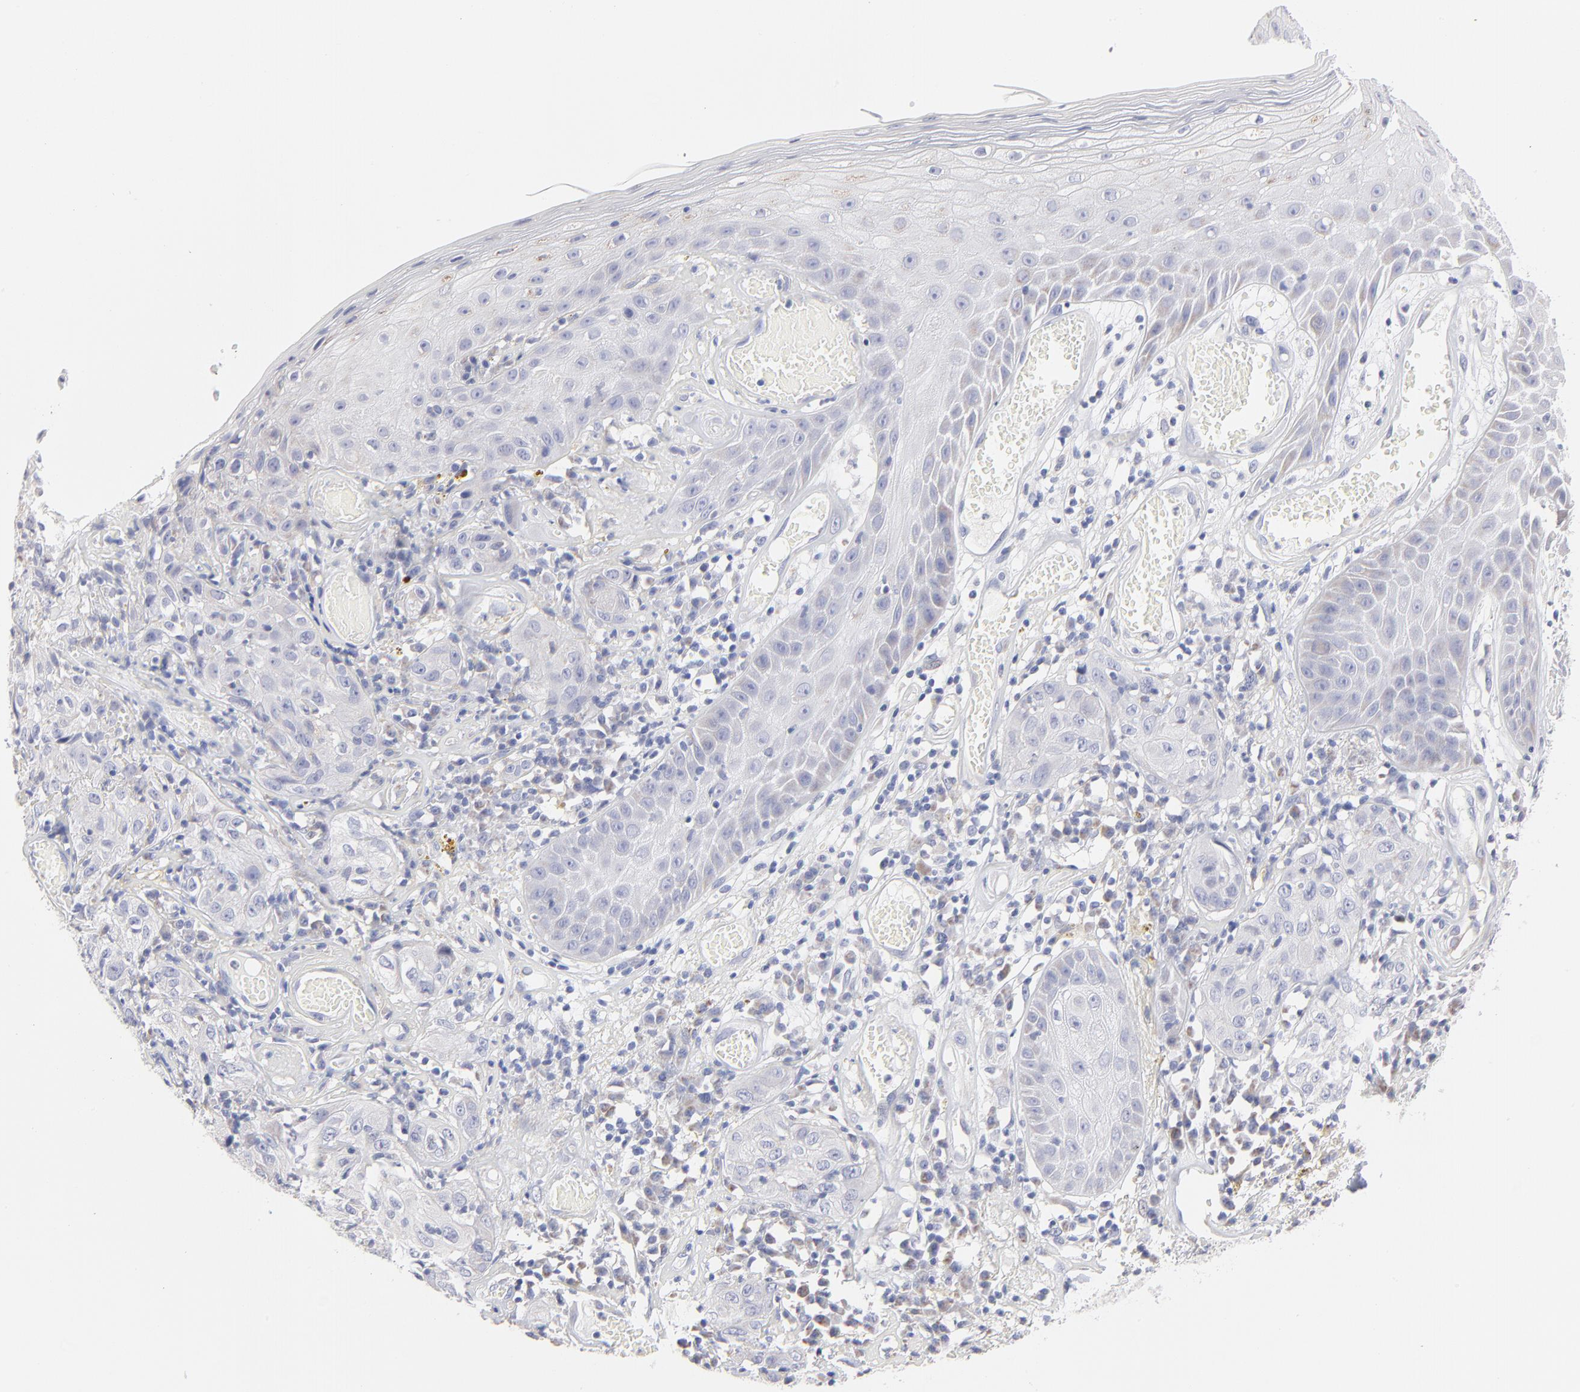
{"staining": {"intensity": "negative", "quantity": "none", "location": "none"}, "tissue": "skin cancer", "cell_type": "Tumor cells", "image_type": "cancer", "snomed": [{"axis": "morphology", "description": "Squamous cell carcinoma, NOS"}, {"axis": "topography", "description": "Skin"}], "caption": "Immunohistochemical staining of skin cancer shows no significant staining in tumor cells. (Brightfield microscopy of DAB (3,3'-diaminobenzidine) immunohistochemistry (IHC) at high magnification).", "gene": "TST", "patient": {"sex": "male", "age": 65}}